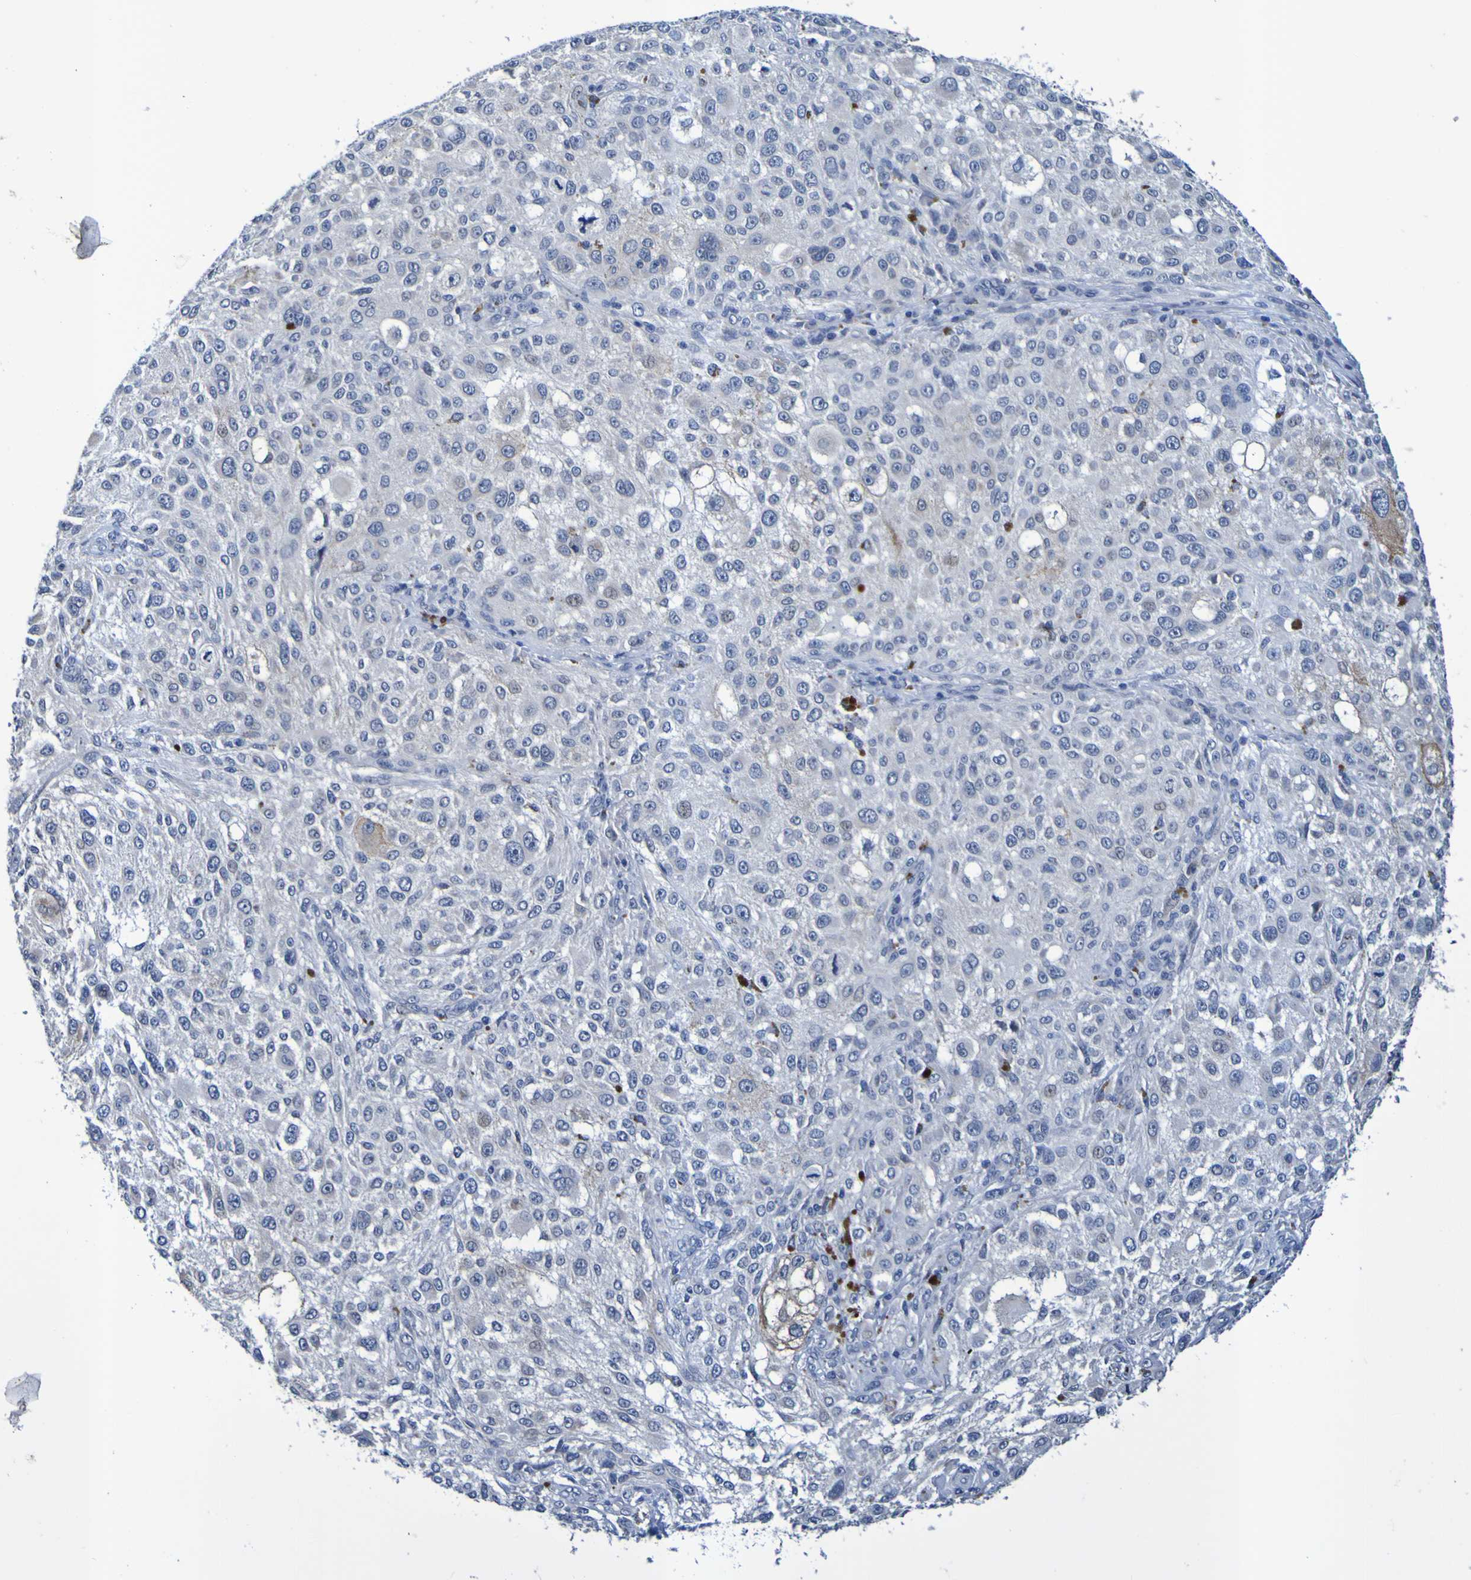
{"staining": {"intensity": "negative", "quantity": "none", "location": "none"}, "tissue": "melanoma", "cell_type": "Tumor cells", "image_type": "cancer", "snomed": [{"axis": "morphology", "description": "Necrosis, NOS"}, {"axis": "morphology", "description": "Malignant melanoma, NOS"}, {"axis": "topography", "description": "Skin"}], "caption": "Tumor cells show no significant positivity in melanoma. (DAB (3,3'-diaminobenzidine) IHC visualized using brightfield microscopy, high magnification).", "gene": "VMA21", "patient": {"sex": "female", "age": 87}}